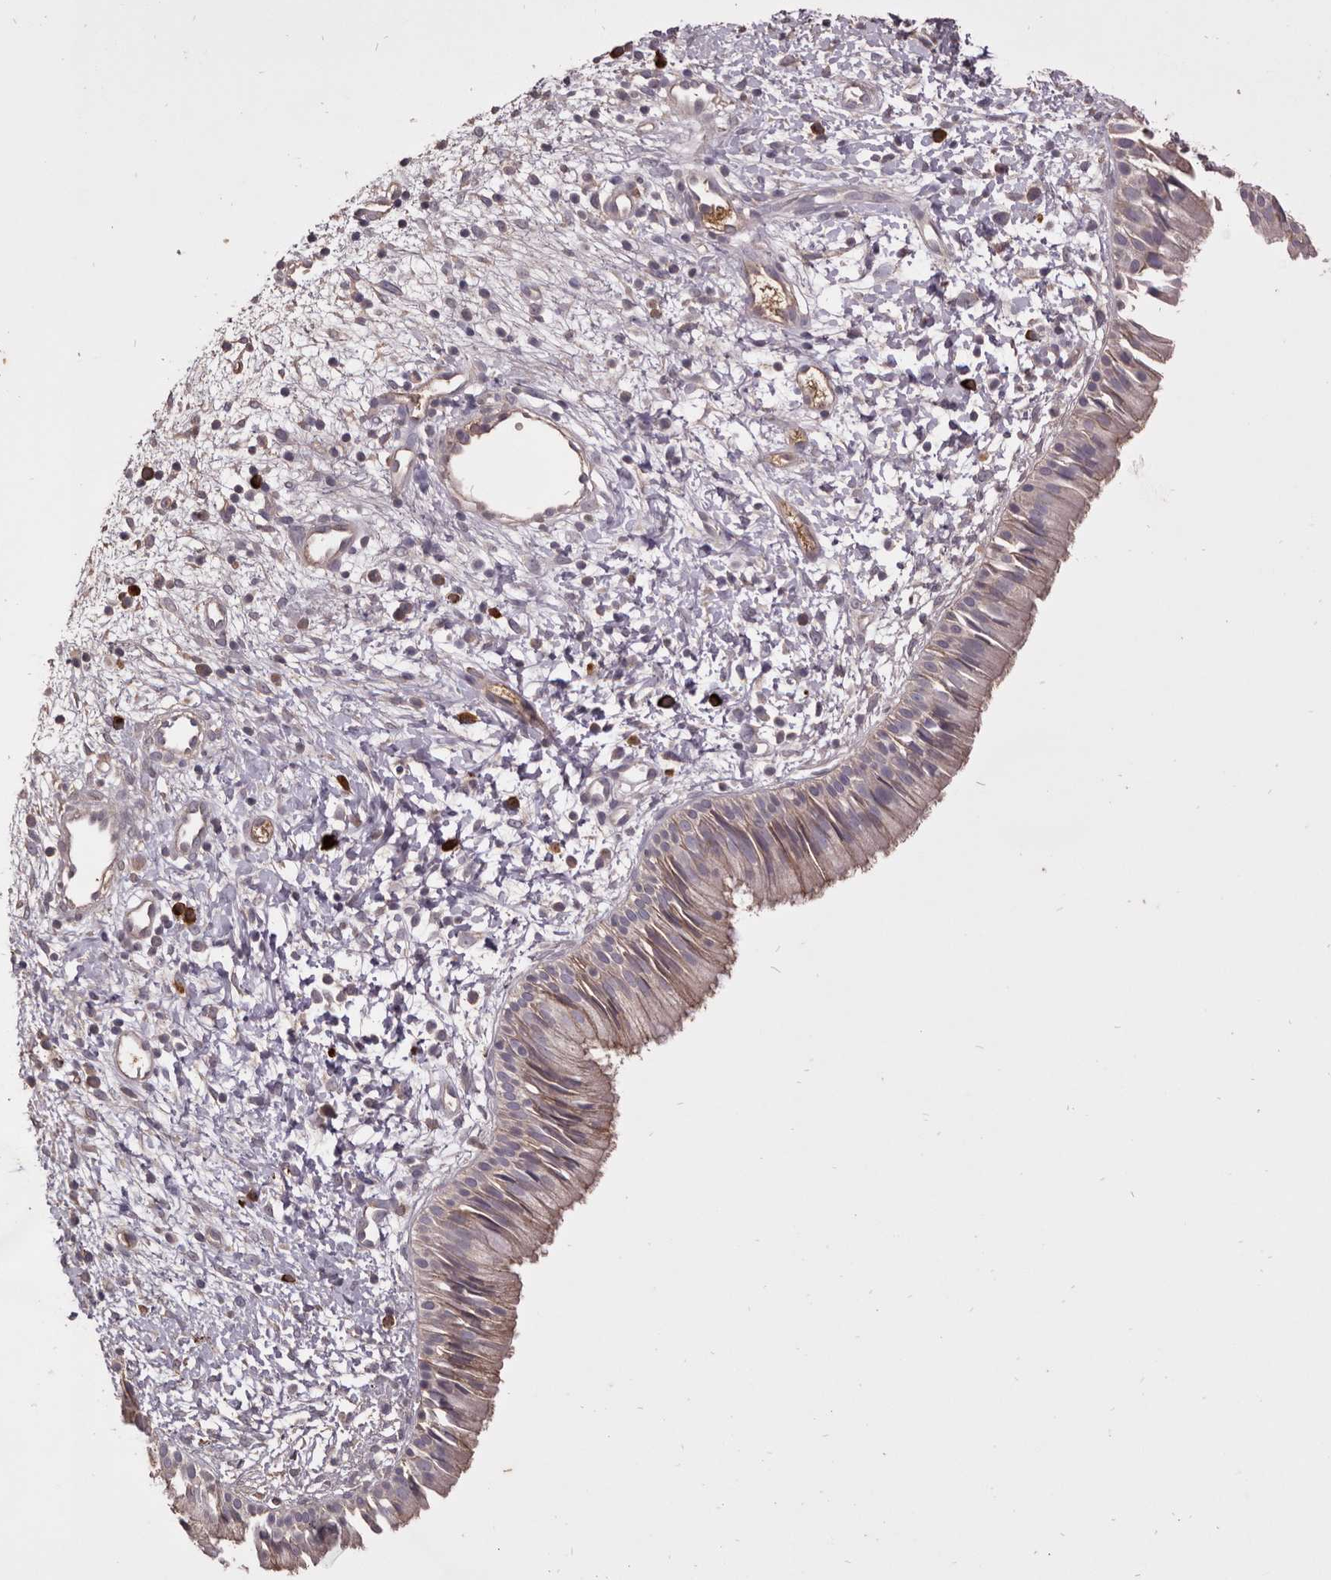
{"staining": {"intensity": "moderate", "quantity": "25%-75%", "location": "cytoplasmic/membranous"}, "tissue": "nasopharynx", "cell_type": "Respiratory epithelial cells", "image_type": "normal", "snomed": [{"axis": "morphology", "description": "Normal tissue, NOS"}, {"axis": "topography", "description": "Nasopharynx"}], "caption": "DAB immunohistochemical staining of normal nasopharynx reveals moderate cytoplasmic/membranous protein positivity in about 25%-75% of respiratory epithelial cells.", "gene": "HCAR2", "patient": {"sex": "male", "age": 22}}